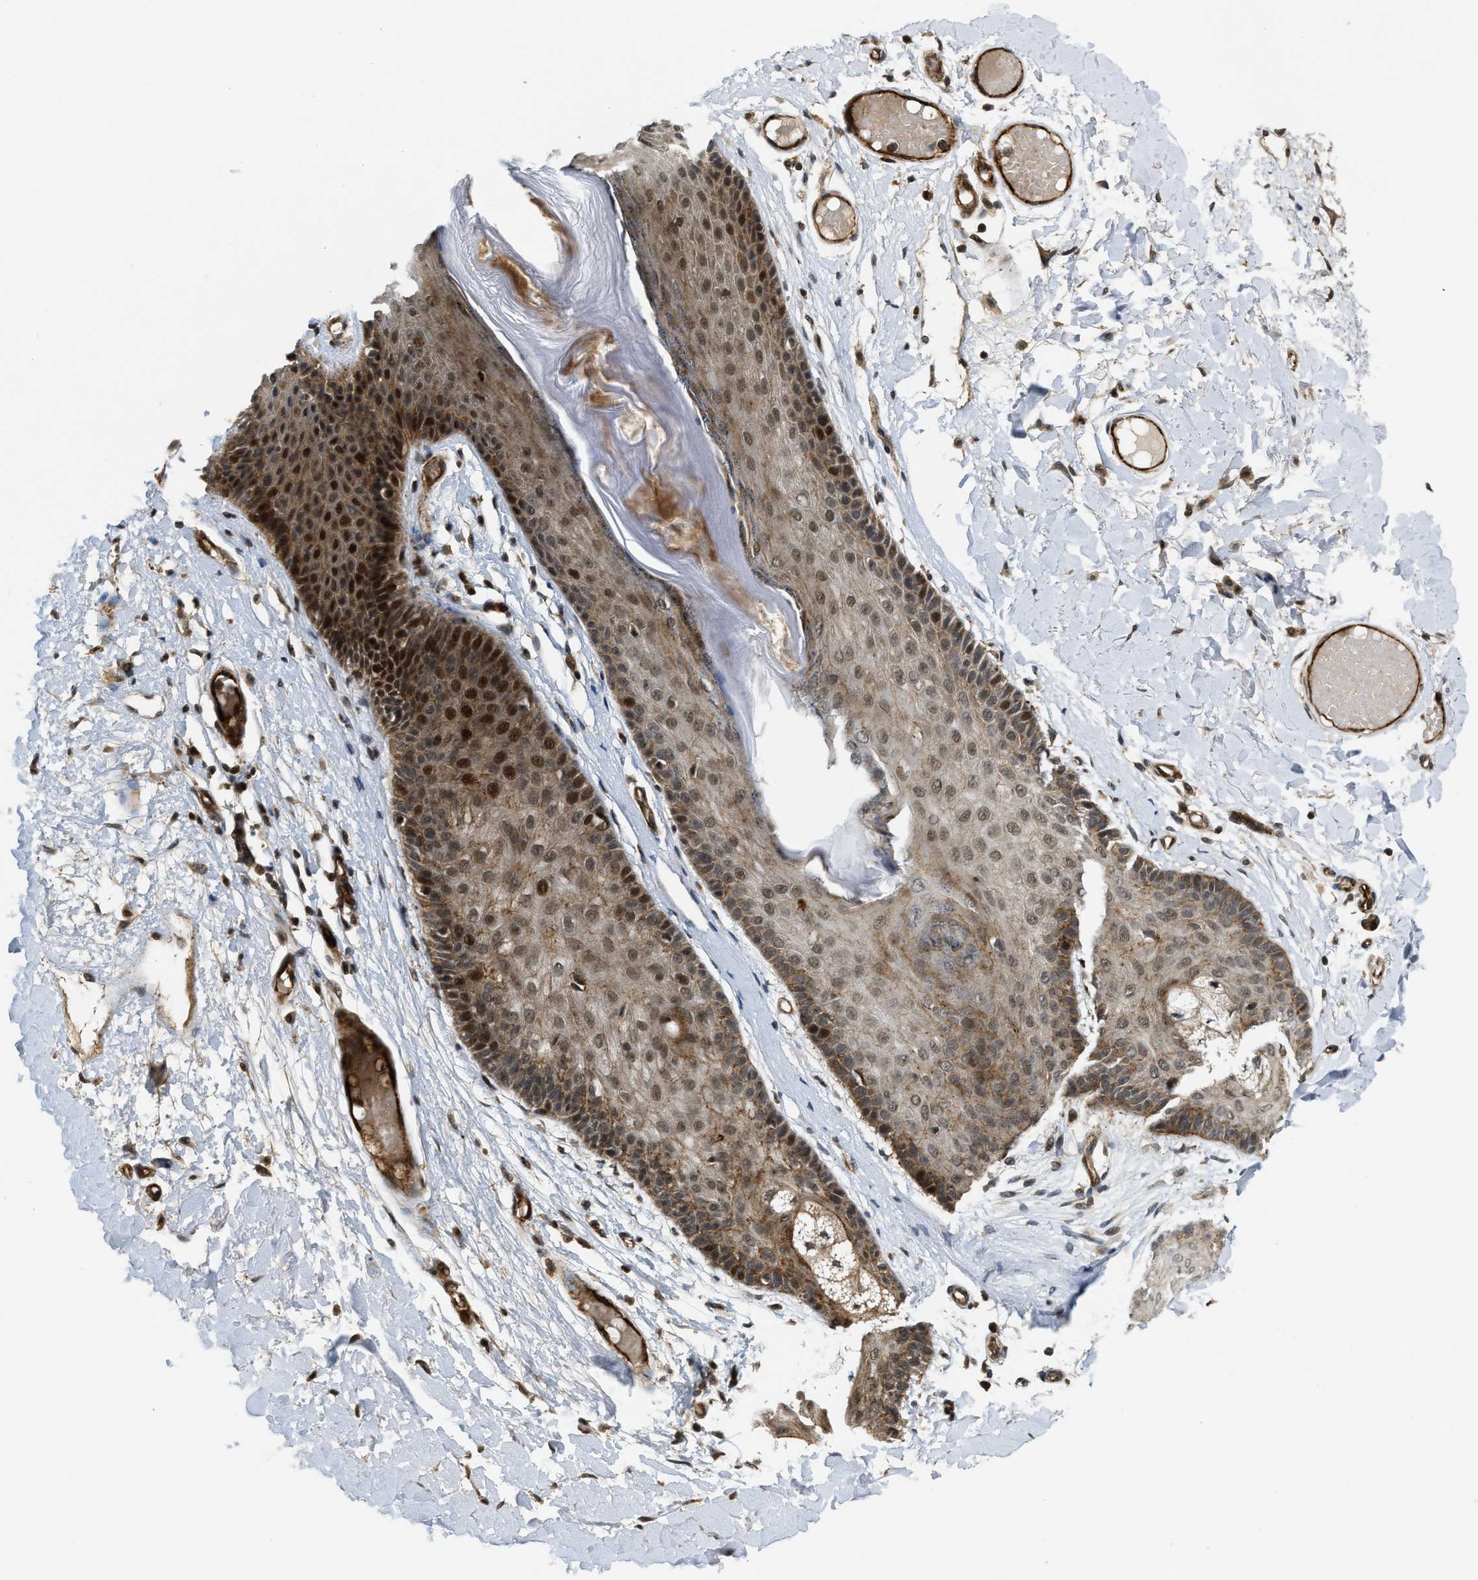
{"staining": {"intensity": "strong", "quantity": "25%-75%", "location": "cytoplasmic/membranous,nuclear"}, "tissue": "skin", "cell_type": "Epidermal cells", "image_type": "normal", "snomed": [{"axis": "morphology", "description": "Normal tissue, NOS"}, {"axis": "topography", "description": "Vulva"}], "caption": "Human skin stained for a protein (brown) shows strong cytoplasmic/membranous,nuclear positive expression in about 25%-75% of epidermal cells.", "gene": "DPF2", "patient": {"sex": "female", "age": 73}}